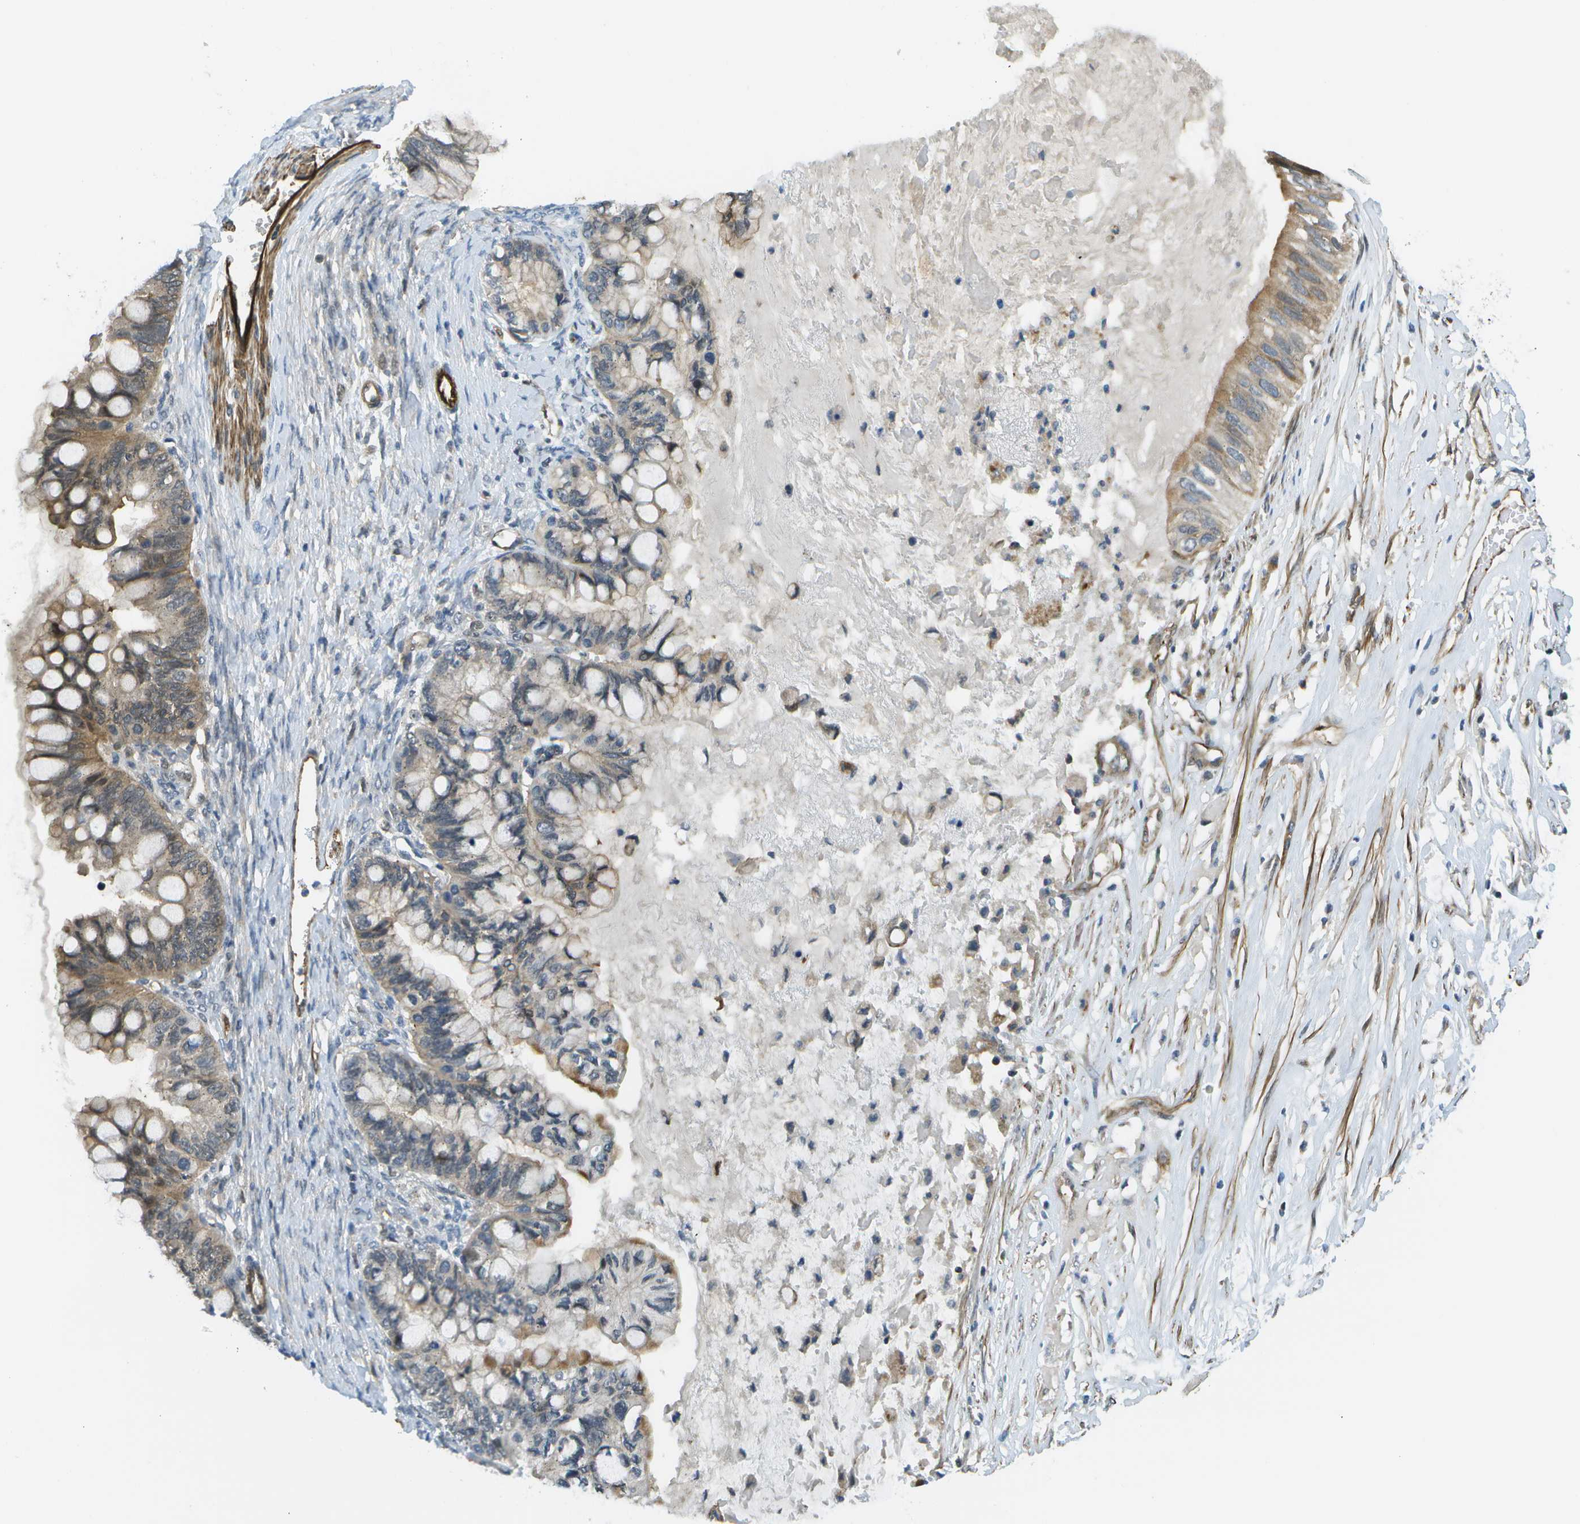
{"staining": {"intensity": "moderate", "quantity": "<25%", "location": "cytoplasmic/membranous"}, "tissue": "ovarian cancer", "cell_type": "Tumor cells", "image_type": "cancer", "snomed": [{"axis": "morphology", "description": "Cystadenocarcinoma, mucinous, NOS"}, {"axis": "topography", "description": "Ovary"}], "caption": "Protein expression analysis of human ovarian cancer reveals moderate cytoplasmic/membranous expression in approximately <25% of tumor cells. Using DAB (brown) and hematoxylin (blue) stains, captured at high magnification using brightfield microscopy.", "gene": "KIAA0040", "patient": {"sex": "female", "age": 80}}